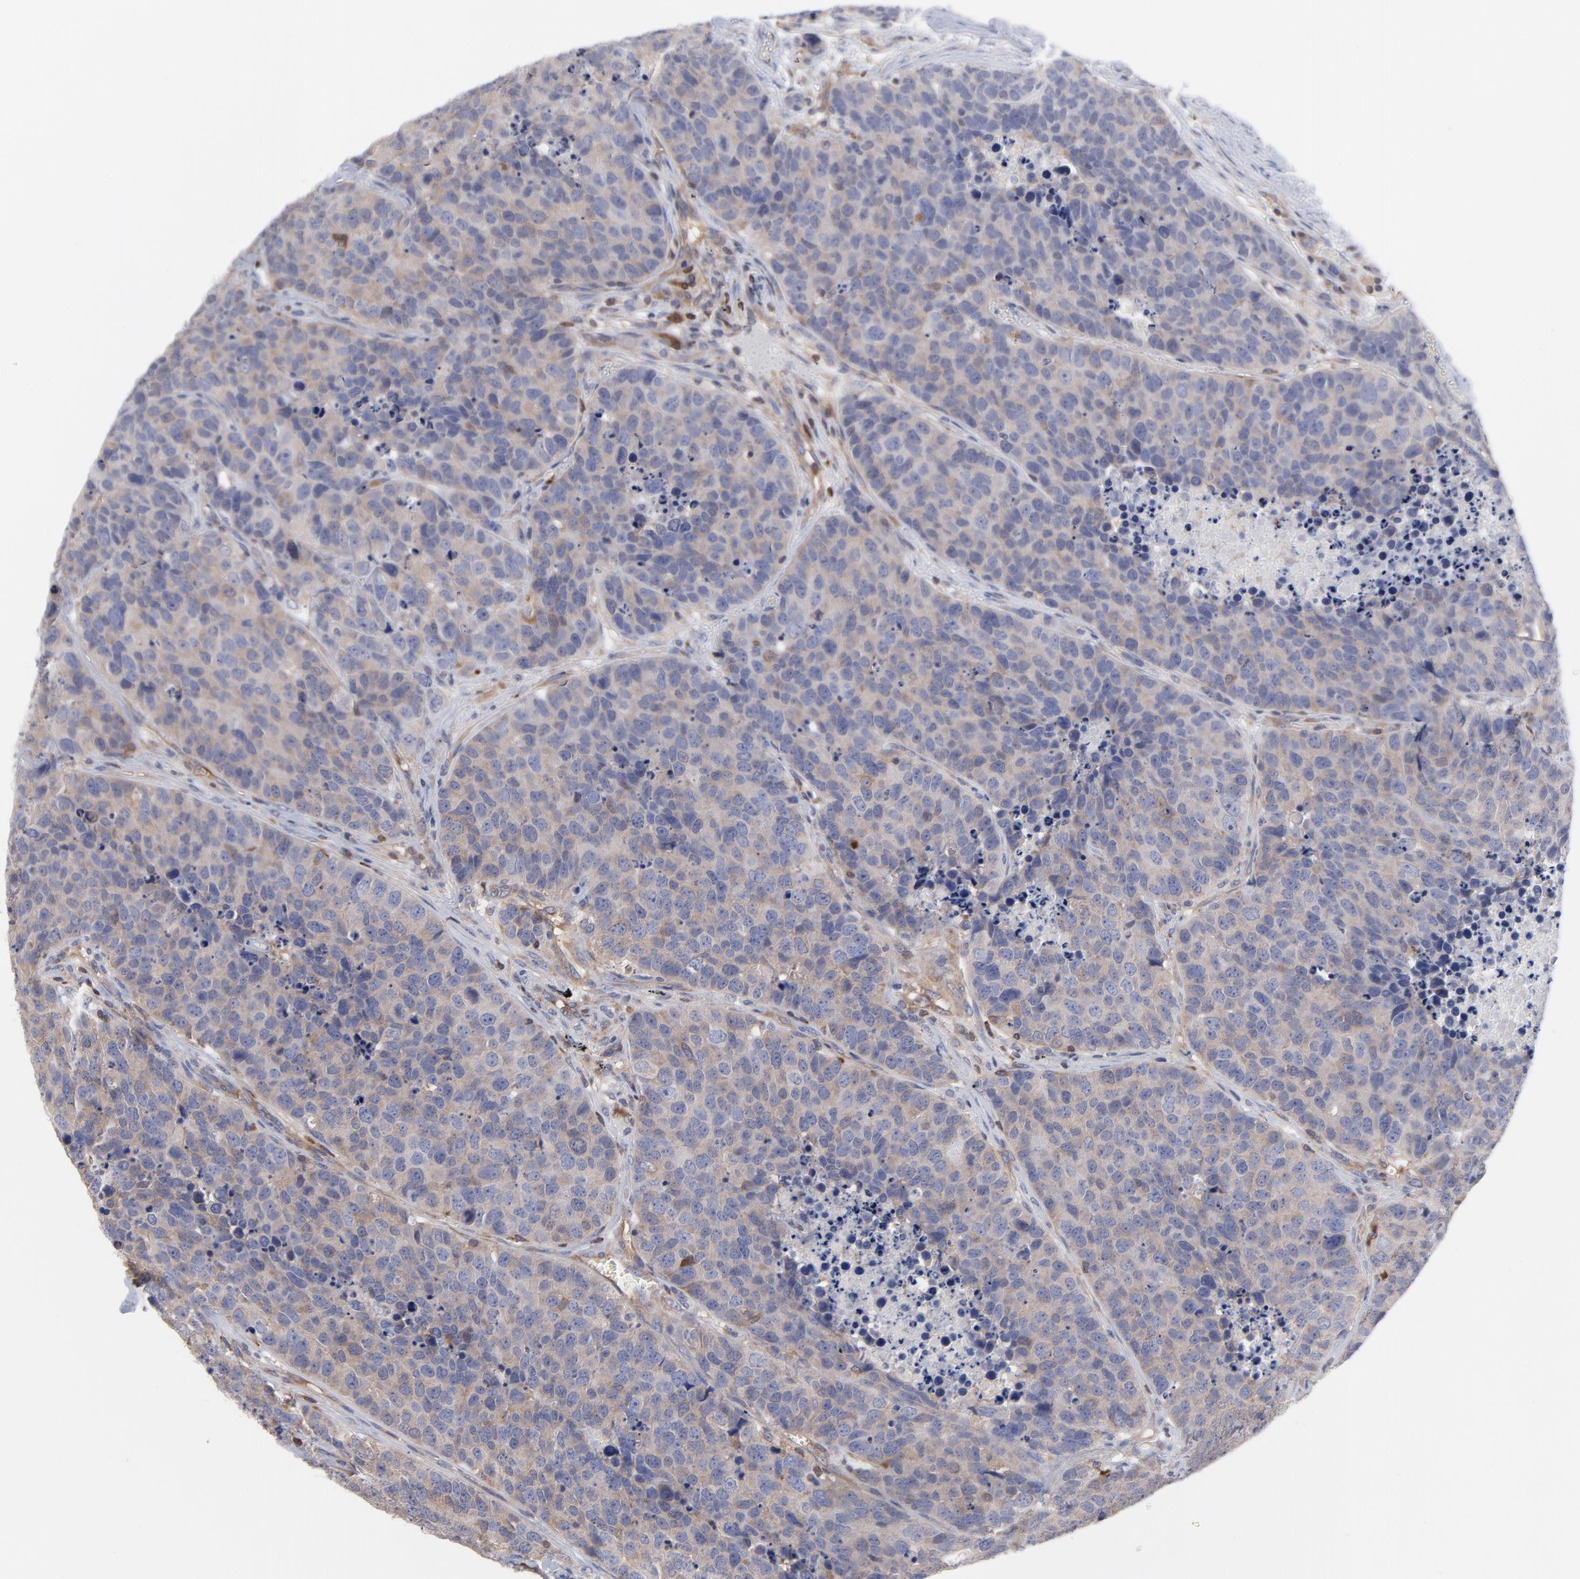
{"staining": {"intensity": "weak", "quantity": "25%-75%", "location": "cytoplasmic/membranous"}, "tissue": "carcinoid", "cell_type": "Tumor cells", "image_type": "cancer", "snomed": [{"axis": "morphology", "description": "Carcinoid, malignant, NOS"}, {"axis": "topography", "description": "Lung"}], "caption": "Protein expression analysis of malignant carcinoid exhibits weak cytoplasmic/membranous positivity in about 25%-75% of tumor cells.", "gene": "NFKBIA", "patient": {"sex": "male", "age": 60}}